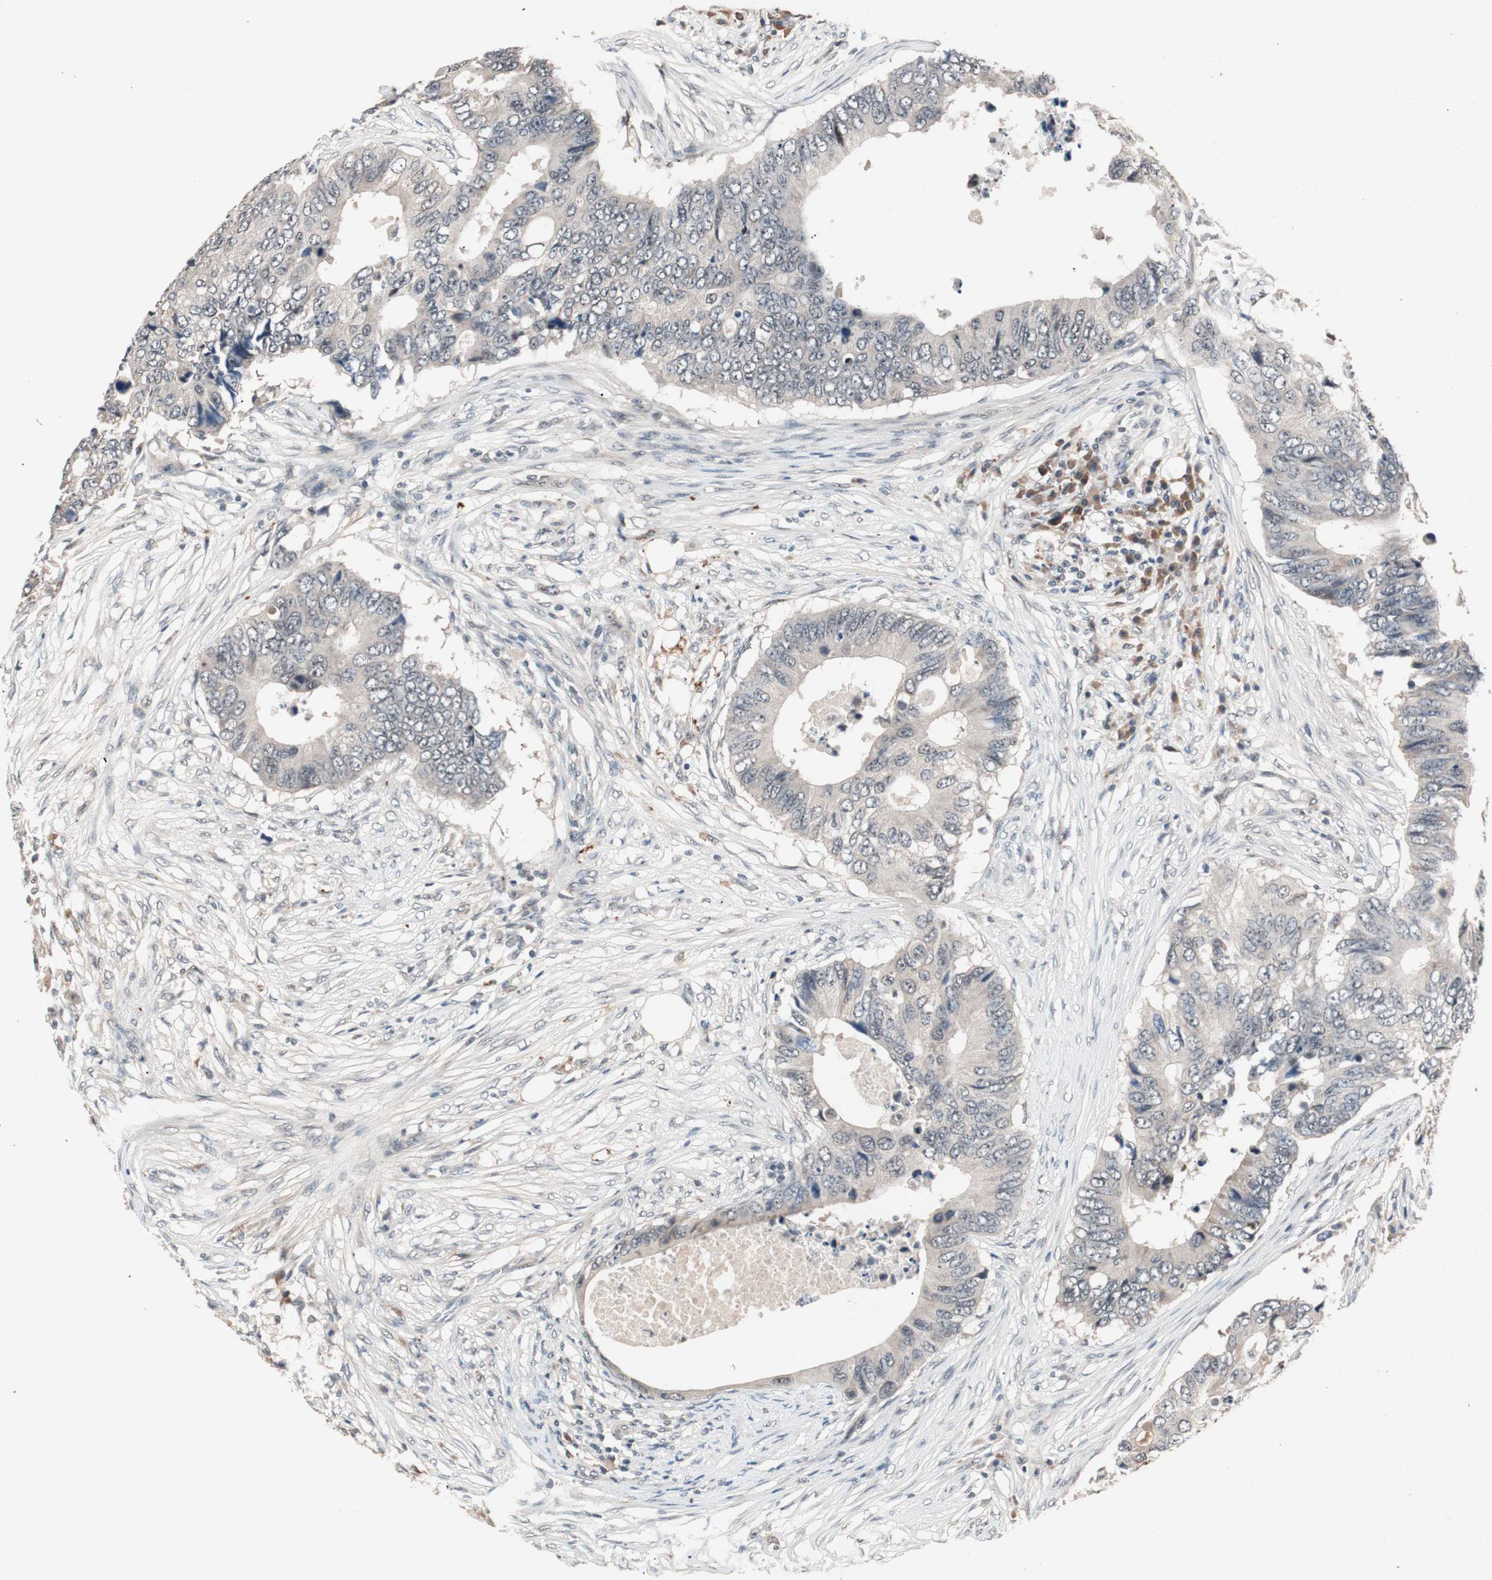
{"staining": {"intensity": "weak", "quantity": "<25%", "location": "cytoplasmic/membranous"}, "tissue": "colorectal cancer", "cell_type": "Tumor cells", "image_type": "cancer", "snomed": [{"axis": "morphology", "description": "Adenocarcinoma, NOS"}, {"axis": "topography", "description": "Colon"}], "caption": "Image shows no significant protein positivity in tumor cells of colorectal cancer.", "gene": "NFRKB", "patient": {"sex": "male", "age": 71}}